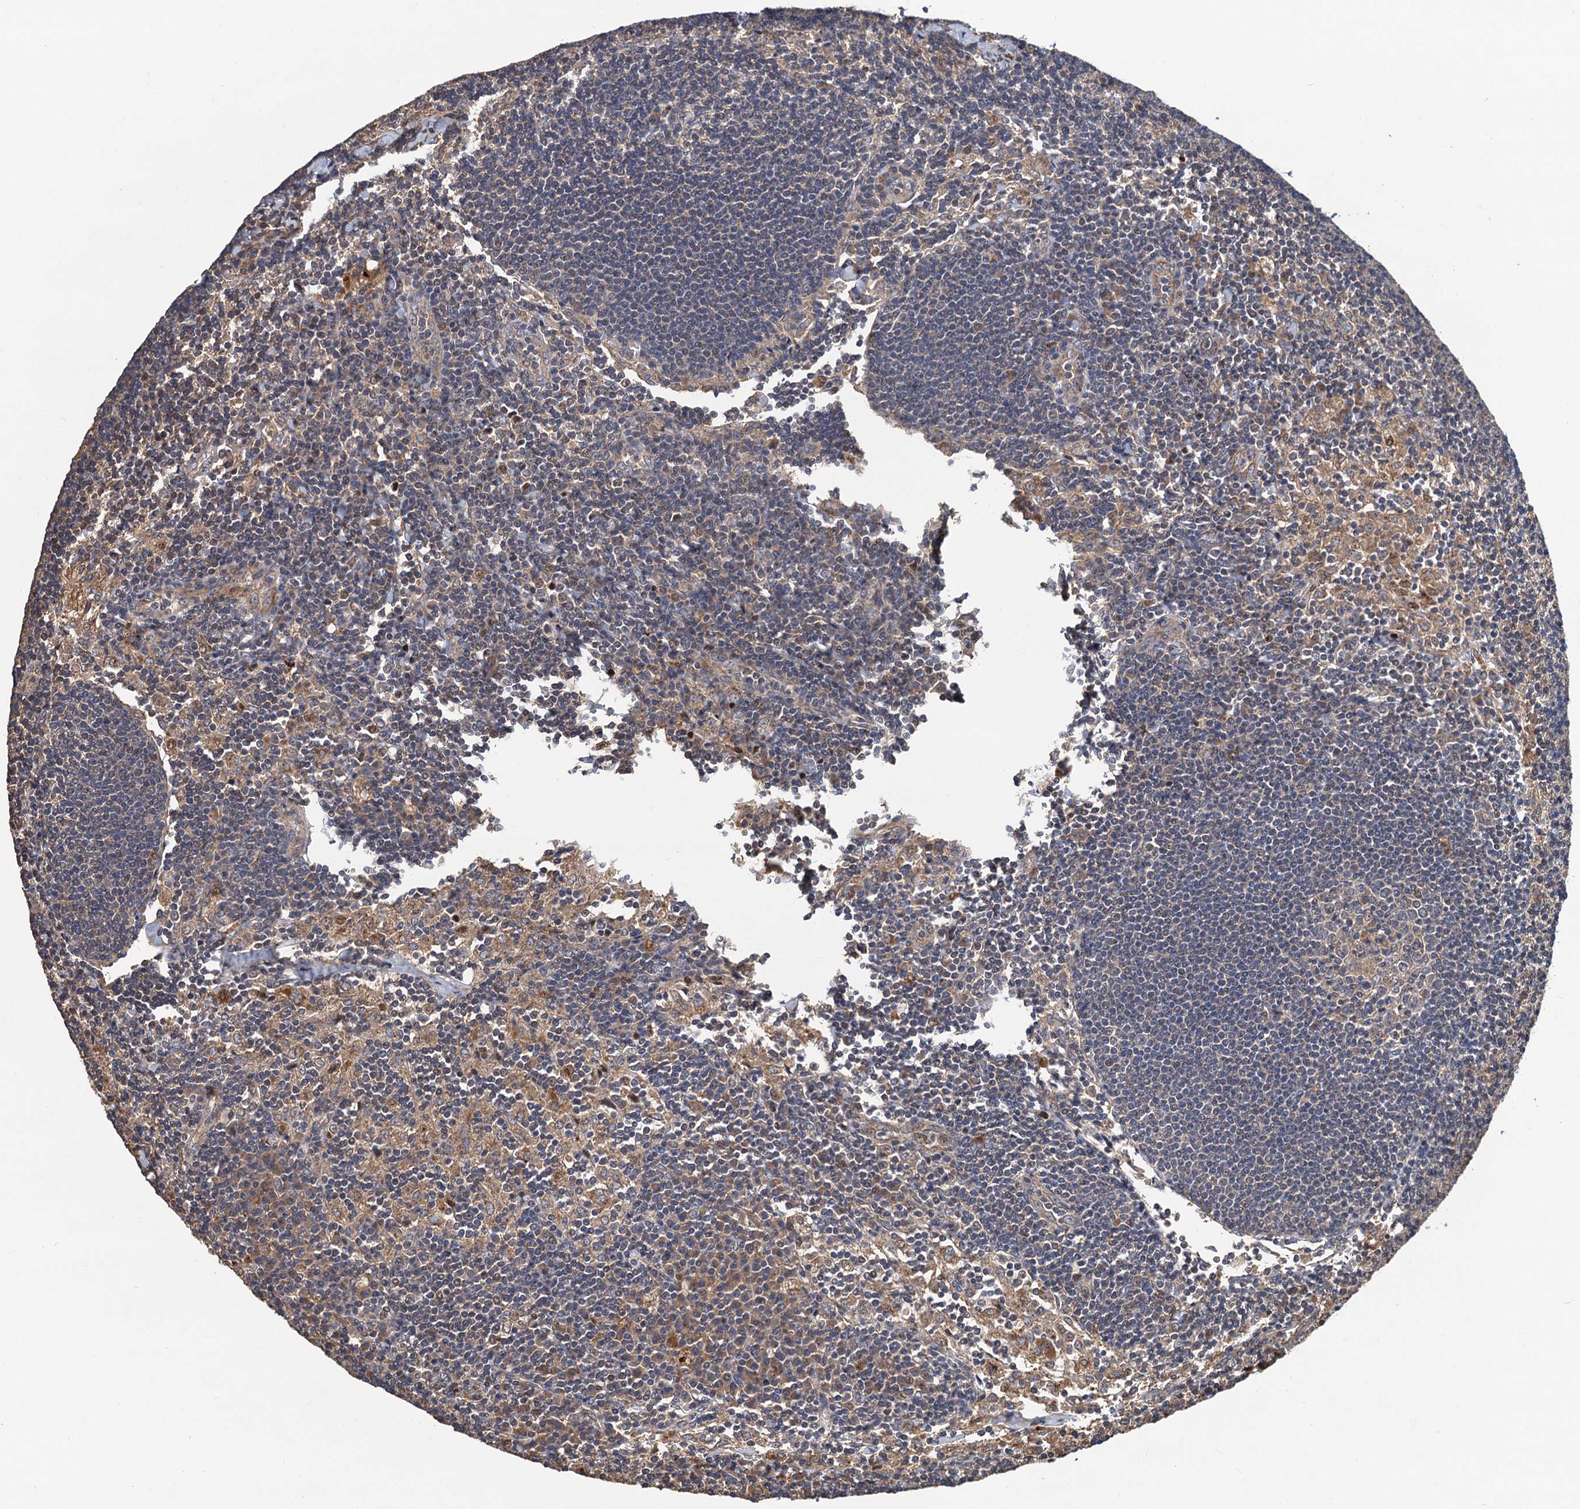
{"staining": {"intensity": "negative", "quantity": "none", "location": "none"}, "tissue": "lymph node", "cell_type": "Germinal center cells", "image_type": "normal", "snomed": [{"axis": "morphology", "description": "Normal tissue, NOS"}, {"axis": "topography", "description": "Lymph node"}], "caption": "This is a photomicrograph of IHC staining of benign lymph node, which shows no expression in germinal center cells. Nuclei are stained in blue.", "gene": "TMEM39B", "patient": {"sex": "male", "age": 24}}